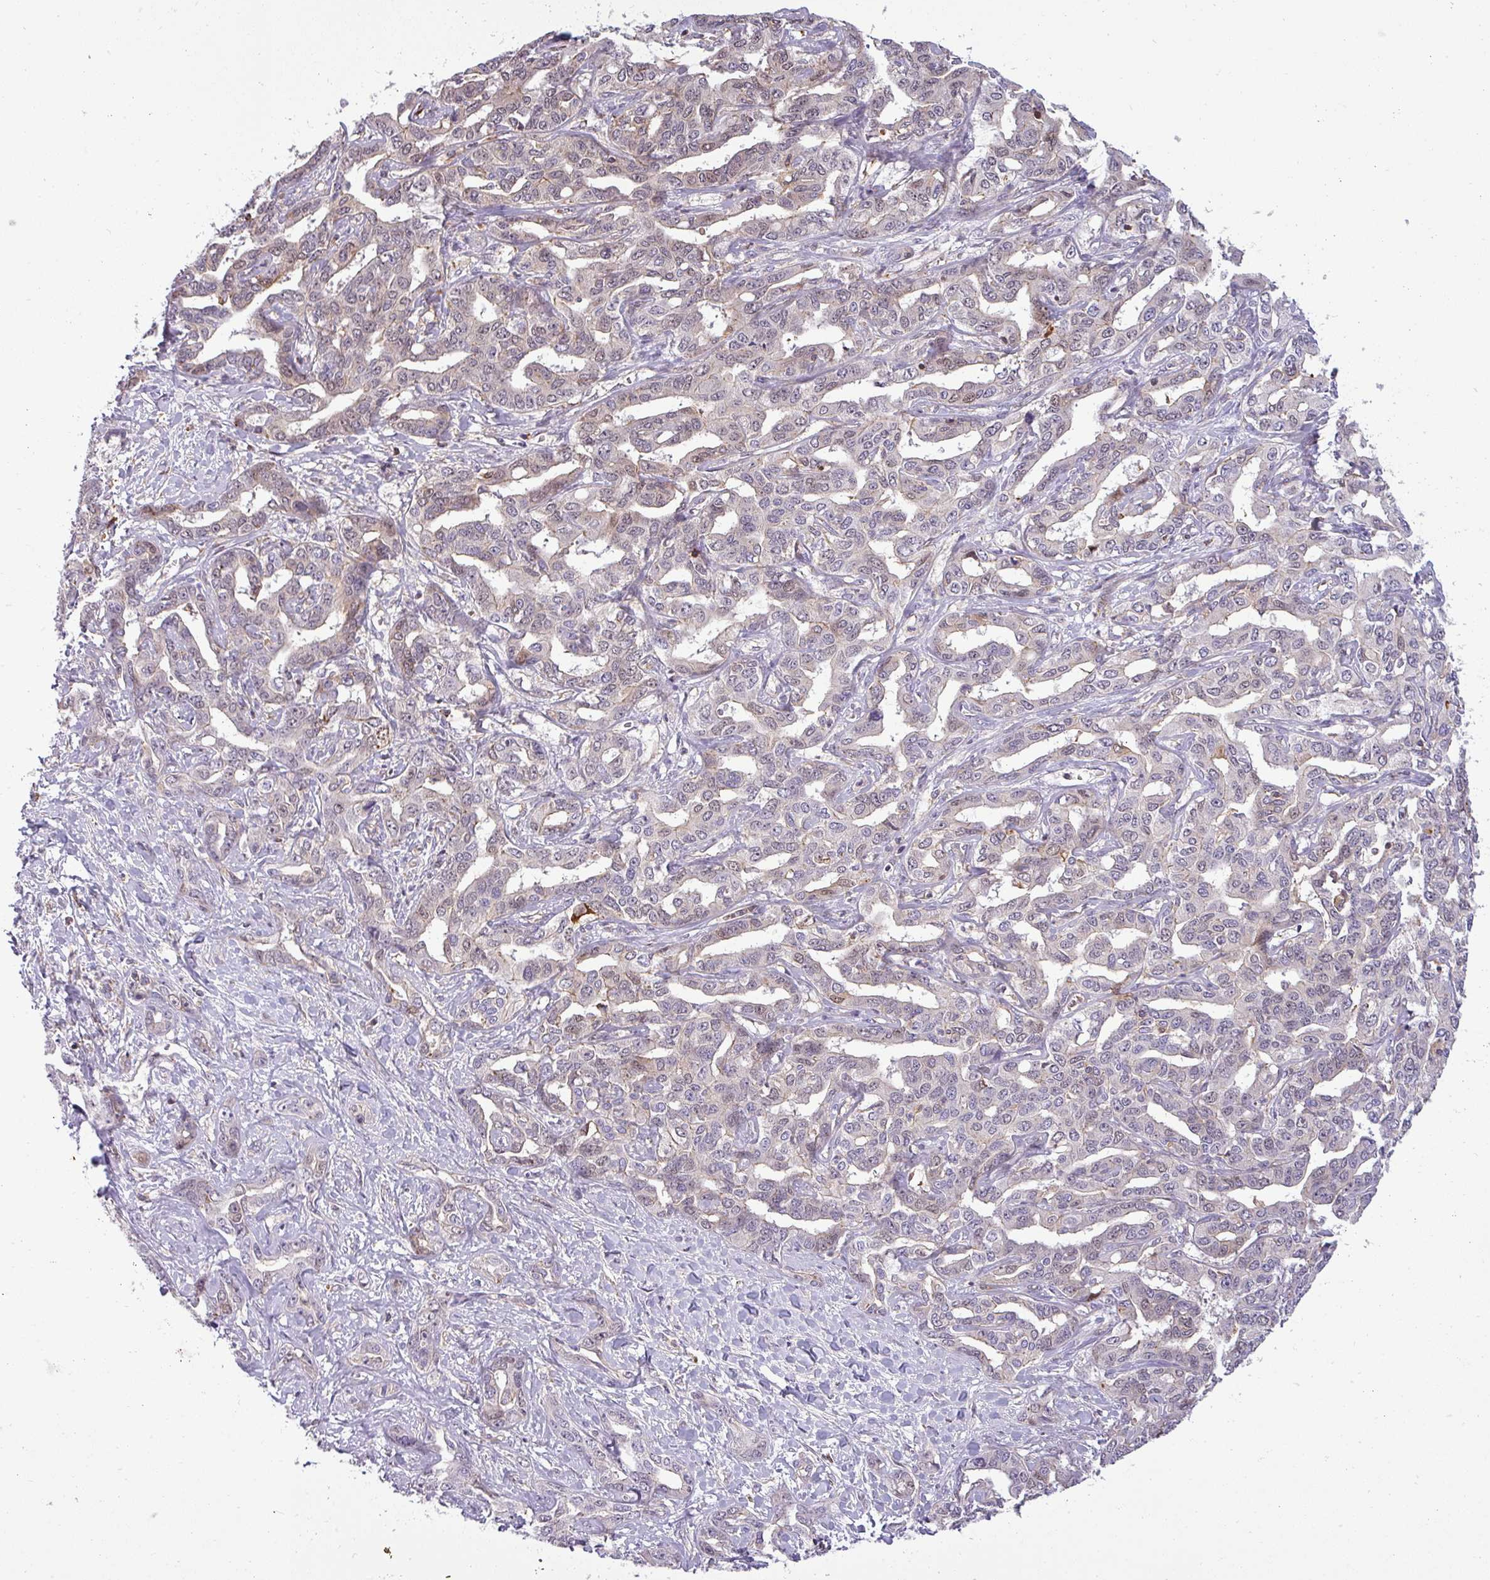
{"staining": {"intensity": "weak", "quantity": "<25%", "location": "cytoplasmic/membranous"}, "tissue": "liver cancer", "cell_type": "Tumor cells", "image_type": "cancer", "snomed": [{"axis": "morphology", "description": "Cholangiocarcinoma"}, {"axis": "topography", "description": "Liver"}], "caption": "IHC histopathology image of cholangiocarcinoma (liver) stained for a protein (brown), which exhibits no positivity in tumor cells.", "gene": "ZNF835", "patient": {"sex": "male", "age": 59}}